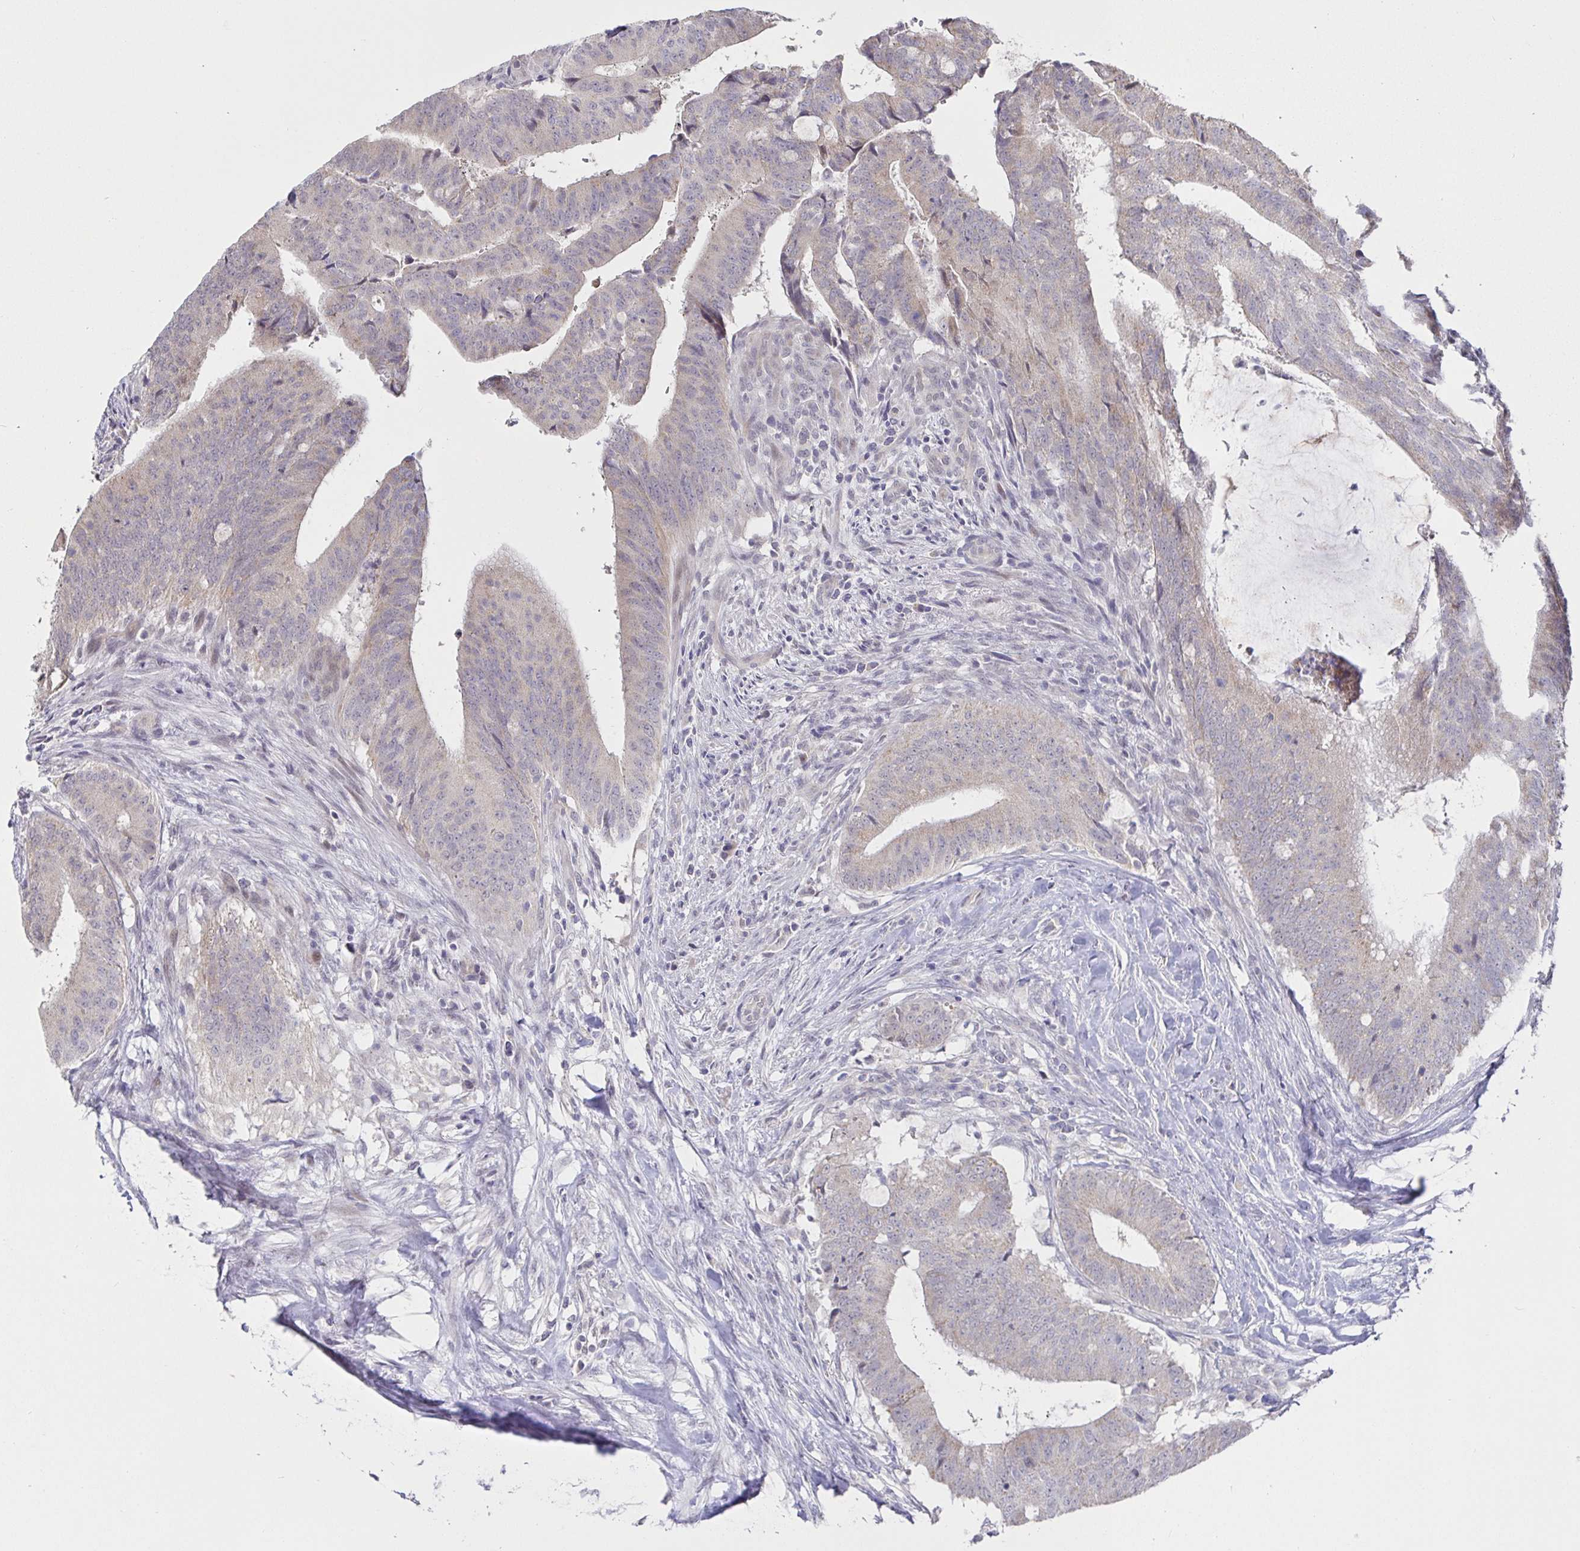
{"staining": {"intensity": "weak", "quantity": "25%-75%", "location": "cytoplasmic/membranous"}, "tissue": "colorectal cancer", "cell_type": "Tumor cells", "image_type": "cancer", "snomed": [{"axis": "morphology", "description": "Adenocarcinoma, NOS"}, {"axis": "topography", "description": "Colon"}], "caption": "Colorectal cancer was stained to show a protein in brown. There is low levels of weak cytoplasmic/membranous staining in approximately 25%-75% of tumor cells. (Stains: DAB in brown, nuclei in blue, Microscopy: brightfield microscopy at high magnification).", "gene": "CIT", "patient": {"sex": "female", "age": 43}}